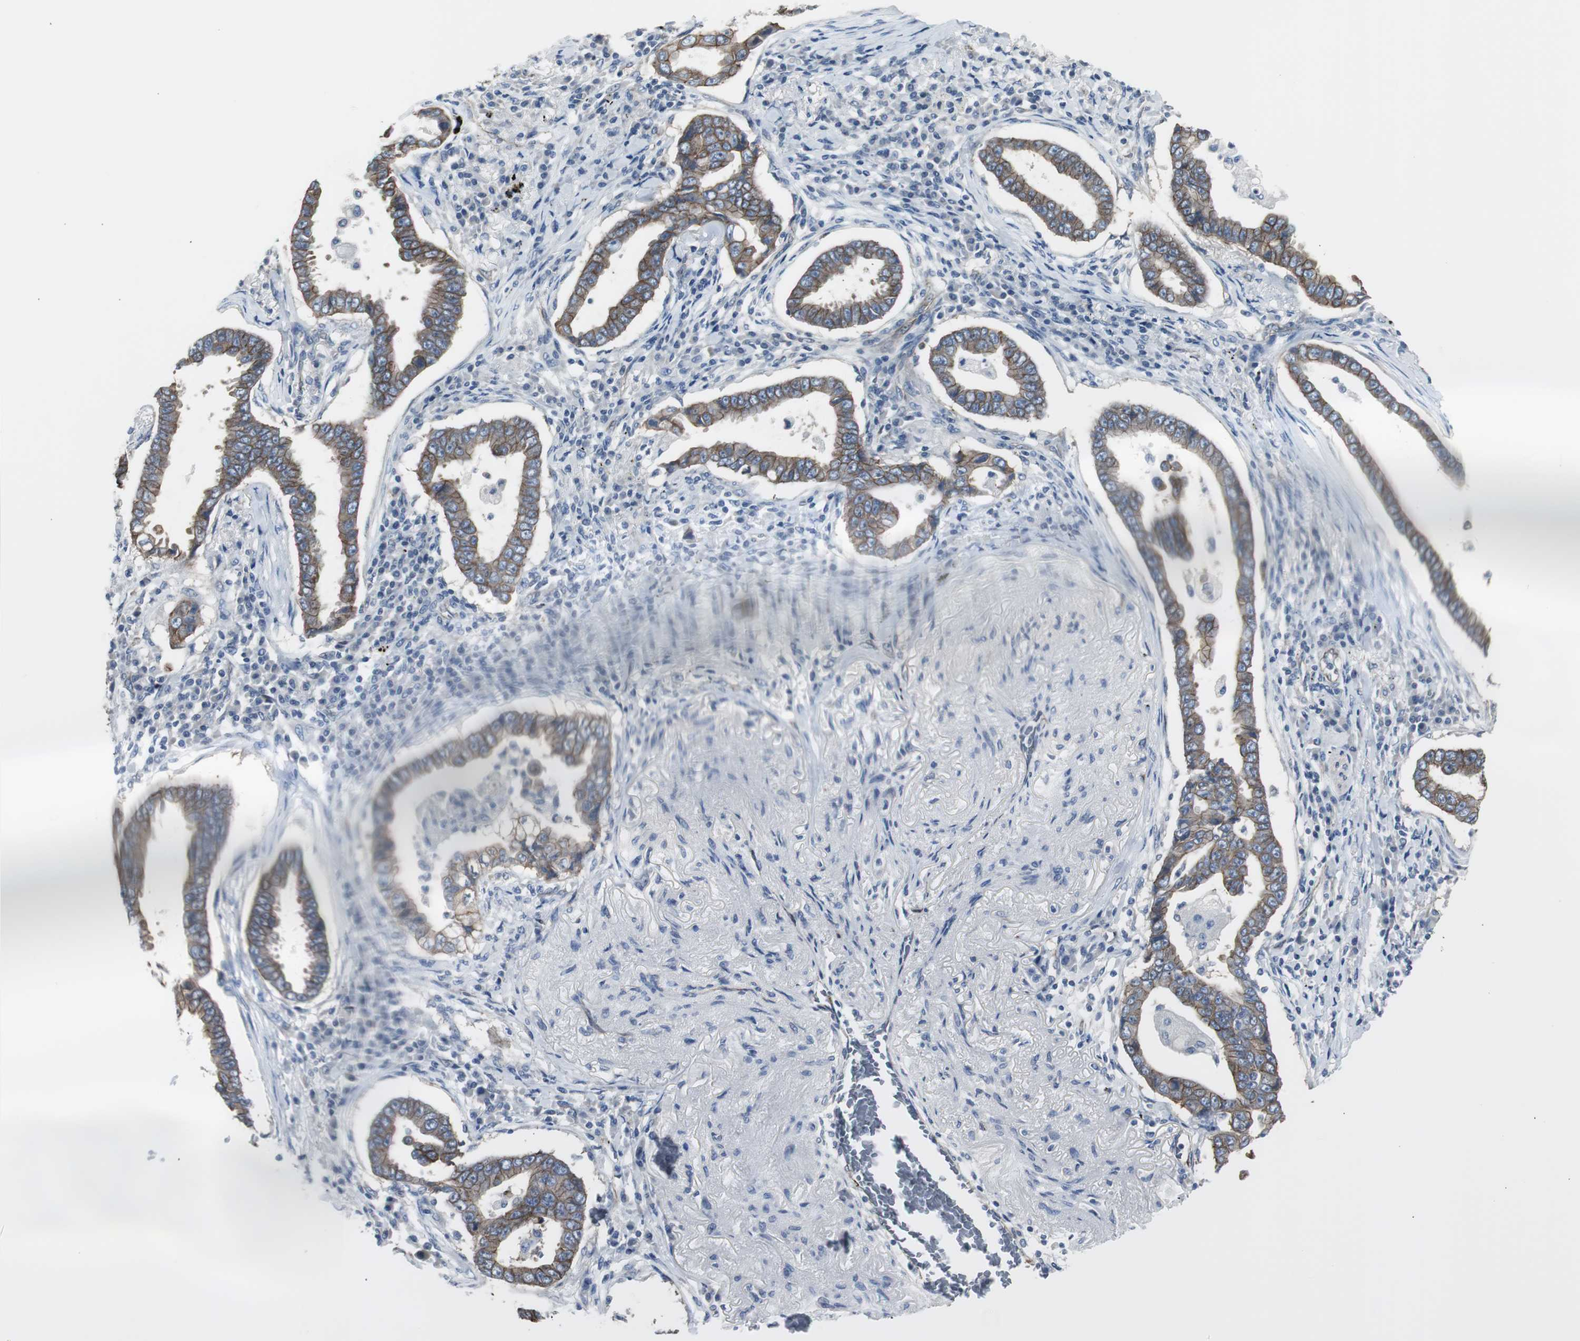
{"staining": {"intensity": "strong", "quantity": ">75%", "location": "cytoplasmic/membranous"}, "tissue": "lung cancer", "cell_type": "Tumor cells", "image_type": "cancer", "snomed": [{"axis": "morphology", "description": "Normal tissue, NOS"}, {"axis": "morphology", "description": "Inflammation, NOS"}, {"axis": "morphology", "description": "Adenocarcinoma, NOS"}, {"axis": "topography", "description": "Lung"}], "caption": "DAB immunohistochemical staining of human lung cancer demonstrates strong cytoplasmic/membranous protein expression in about >75% of tumor cells.", "gene": "STXBP4", "patient": {"sex": "female", "age": 64}}